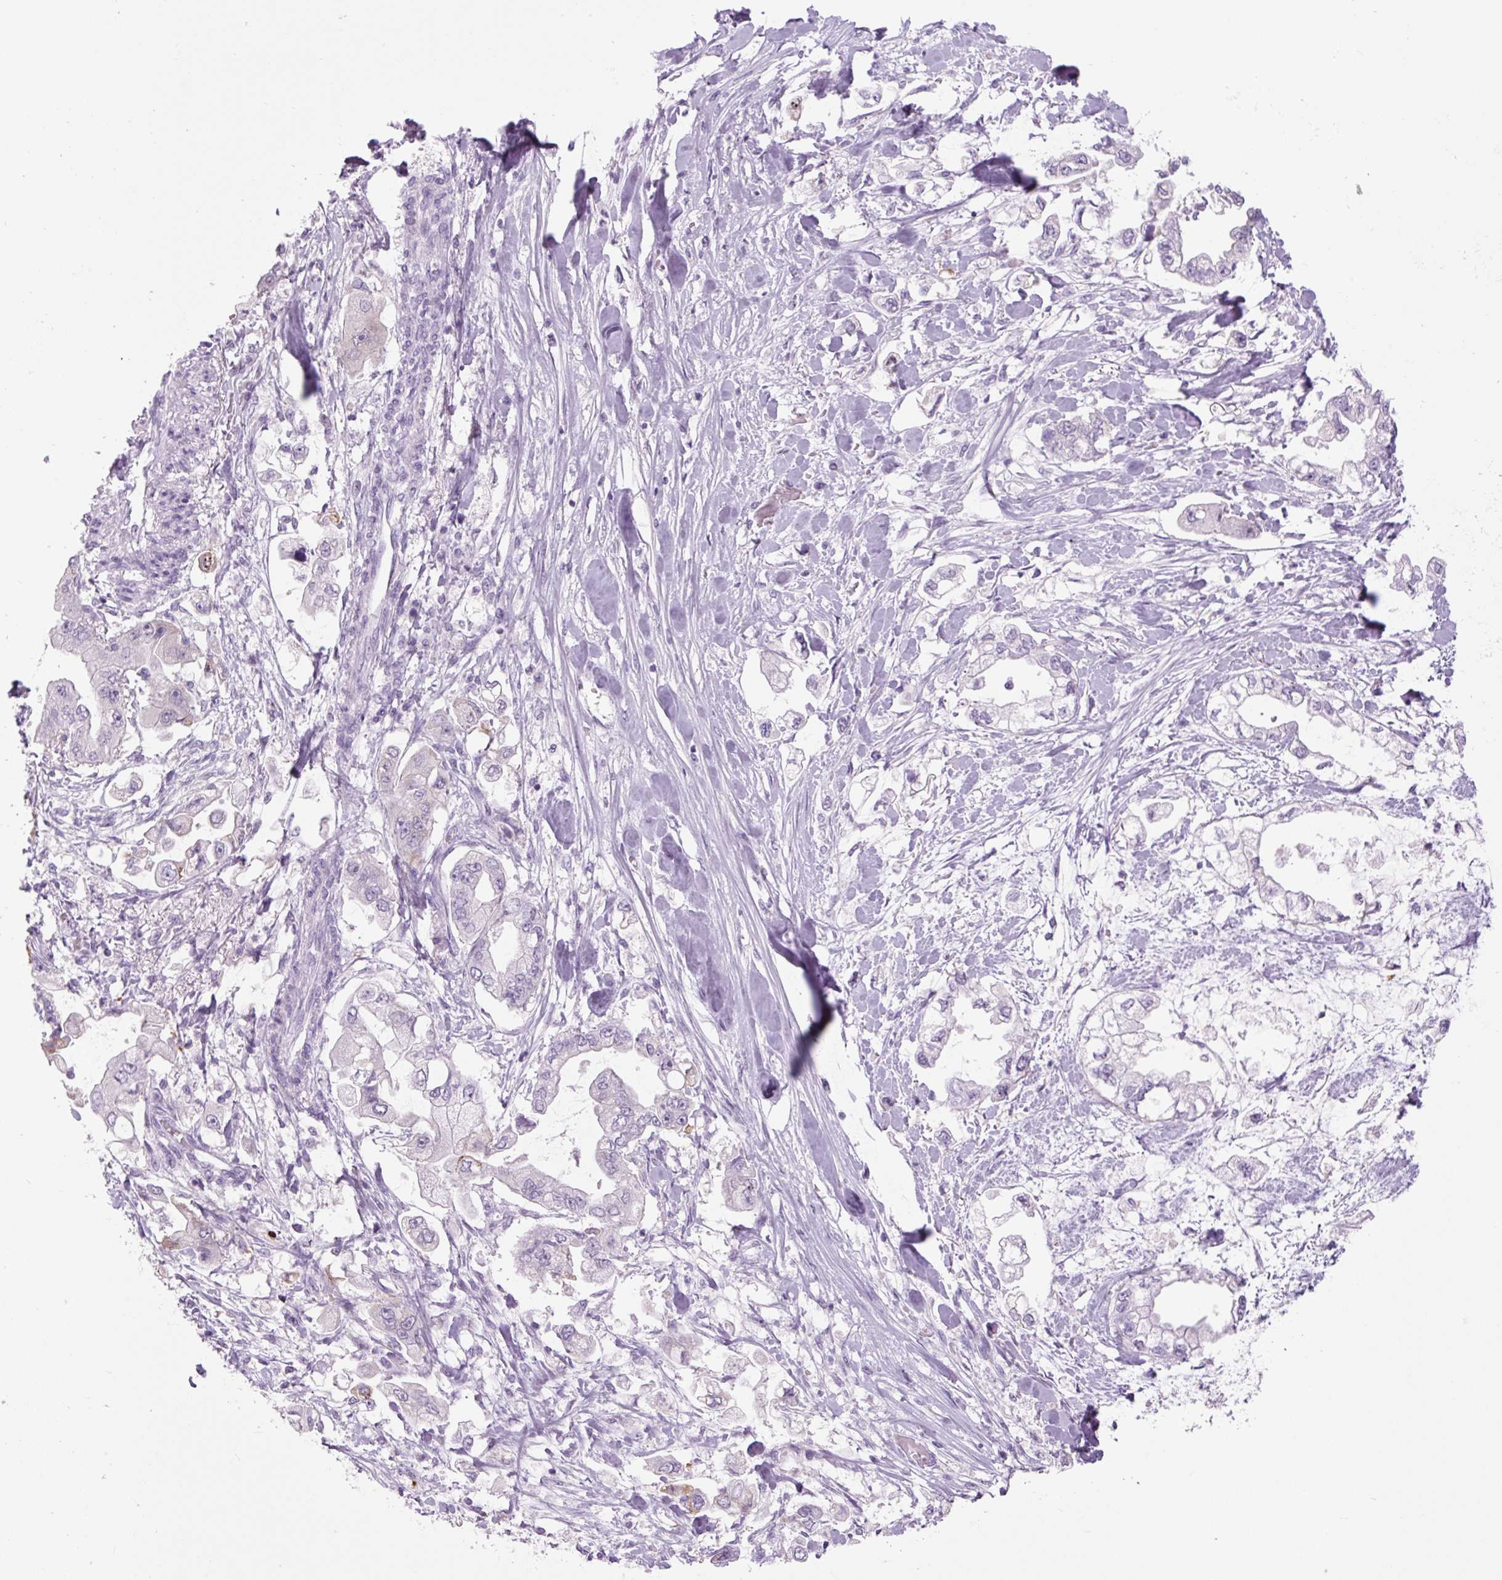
{"staining": {"intensity": "negative", "quantity": "none", "location": "none"}, "tissue": "stomach cancer", "cell_type": "Tumor cells", "image_type": "cancer", "snomed": [{"axis": "morphology", "description": "Adenocarcinoma, NOS"}, {"axis": "topography", "description": "Stomach"}], "caption": "A histopathology image of stomach cancer (adenocarcinoma) stained for a protein reveals no brown staining in tumor cells. (IHC, brightfield microscopy, high magnification).", "gene": "COL9A2", "patient": {"sex": "male", "age": 62}}